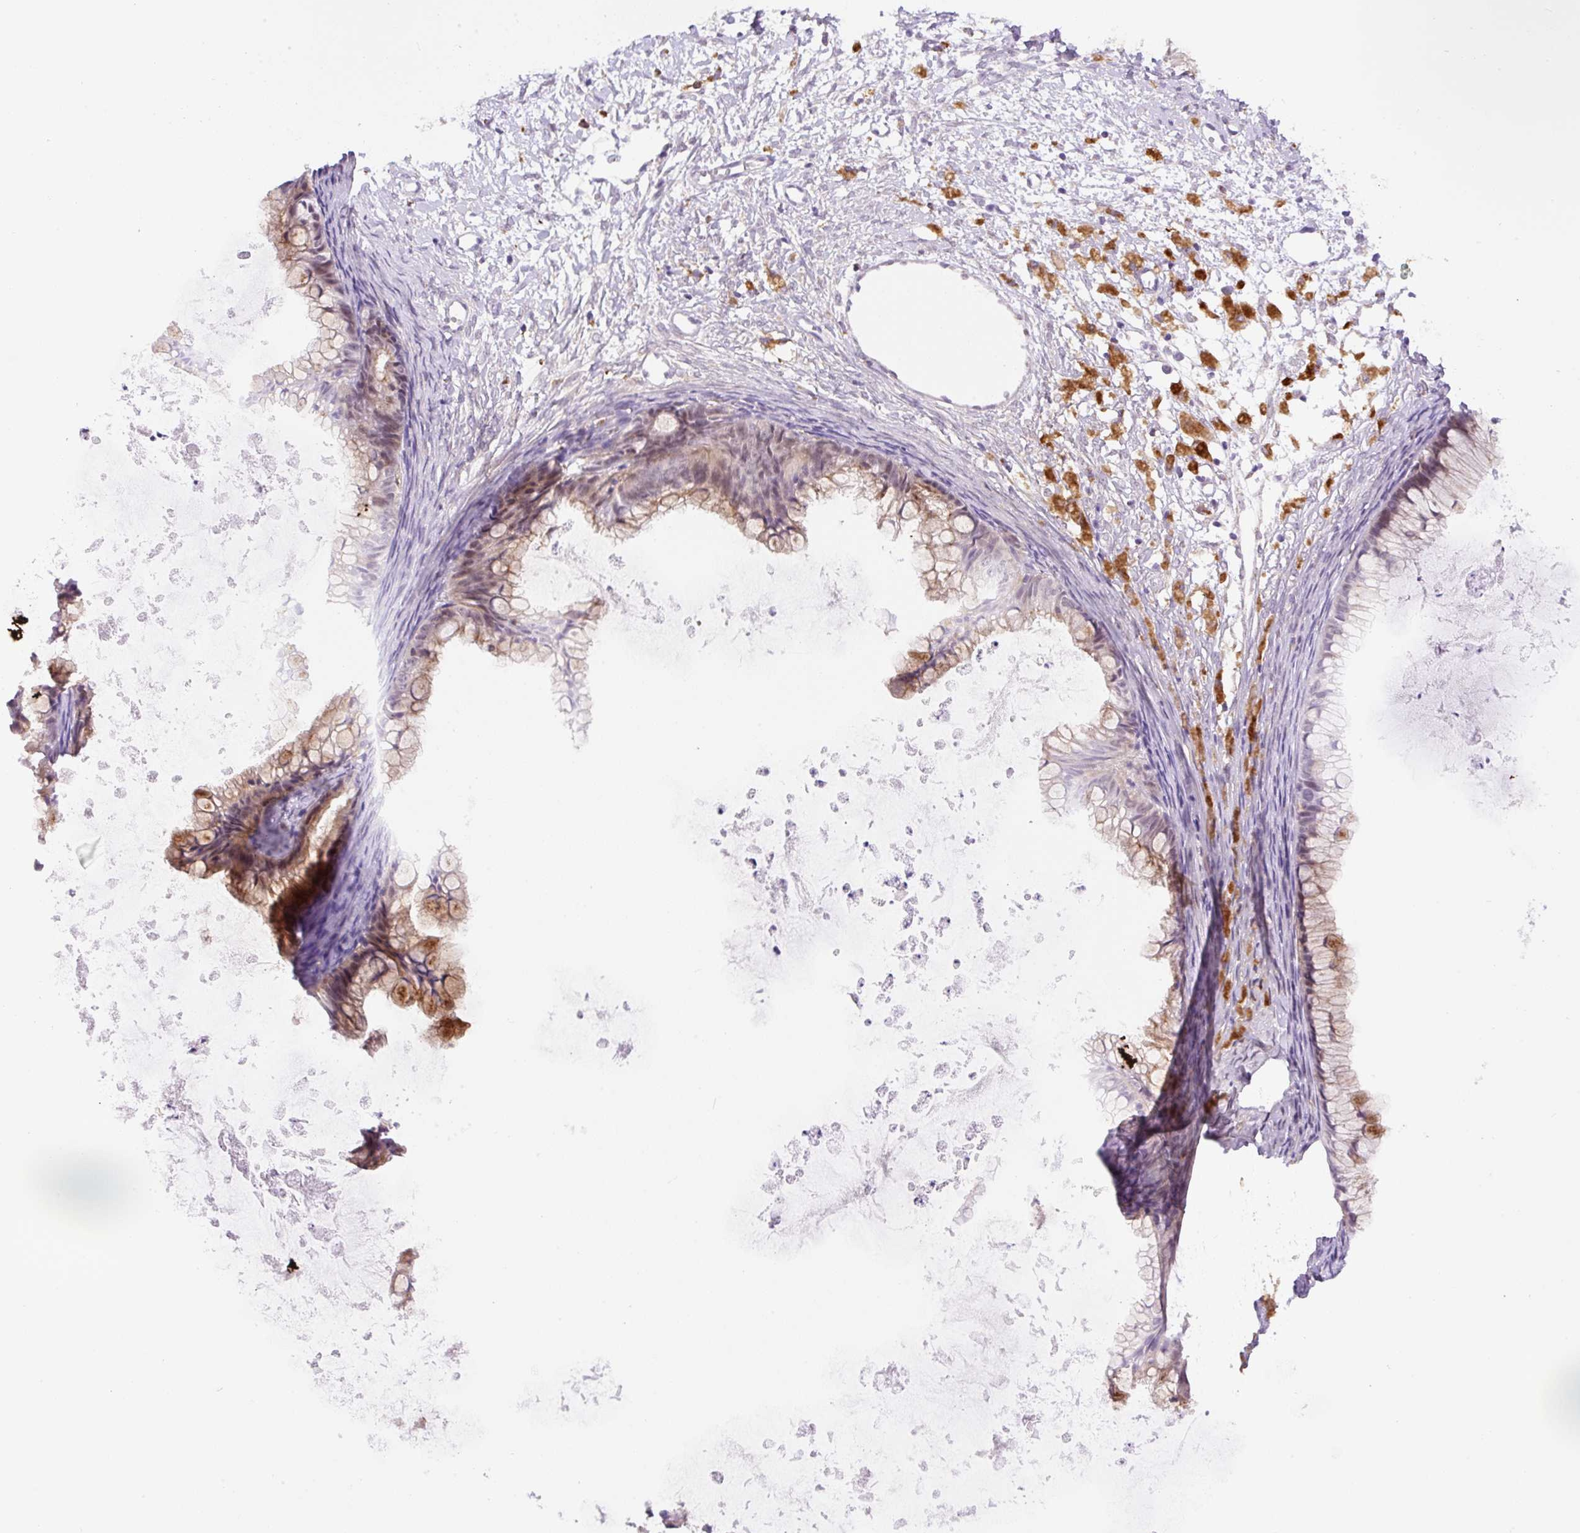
{"staining": {"intensity": "moderate", "quantity": ">75%", "location": "cytoplasmic/membranous"}, "tissue": "ovarian cancer", "cell_type": "Tumor cells", "image_type": "cancer", "snomed": [{"axis": "morphology", "description": "Cystadenocarcinoma, mucinous, NOS"}, {"axis": "topography", "description": "Ovary"}], "caption": "High-magnification brightfield microscopy of ovarian cancer (mucinous cystadenocarcinoma) stained with DAB (brown) and counterstained with hematoxylin (blue). tumor cells exhibit moderate cytoplasmic/membranous positivity is seen in approximately>75% of cells. (IHC, brightfield microscopy, high magnification).", "gene": "CEBPZOS", "patient": {"sex": "female", "age": 35}}